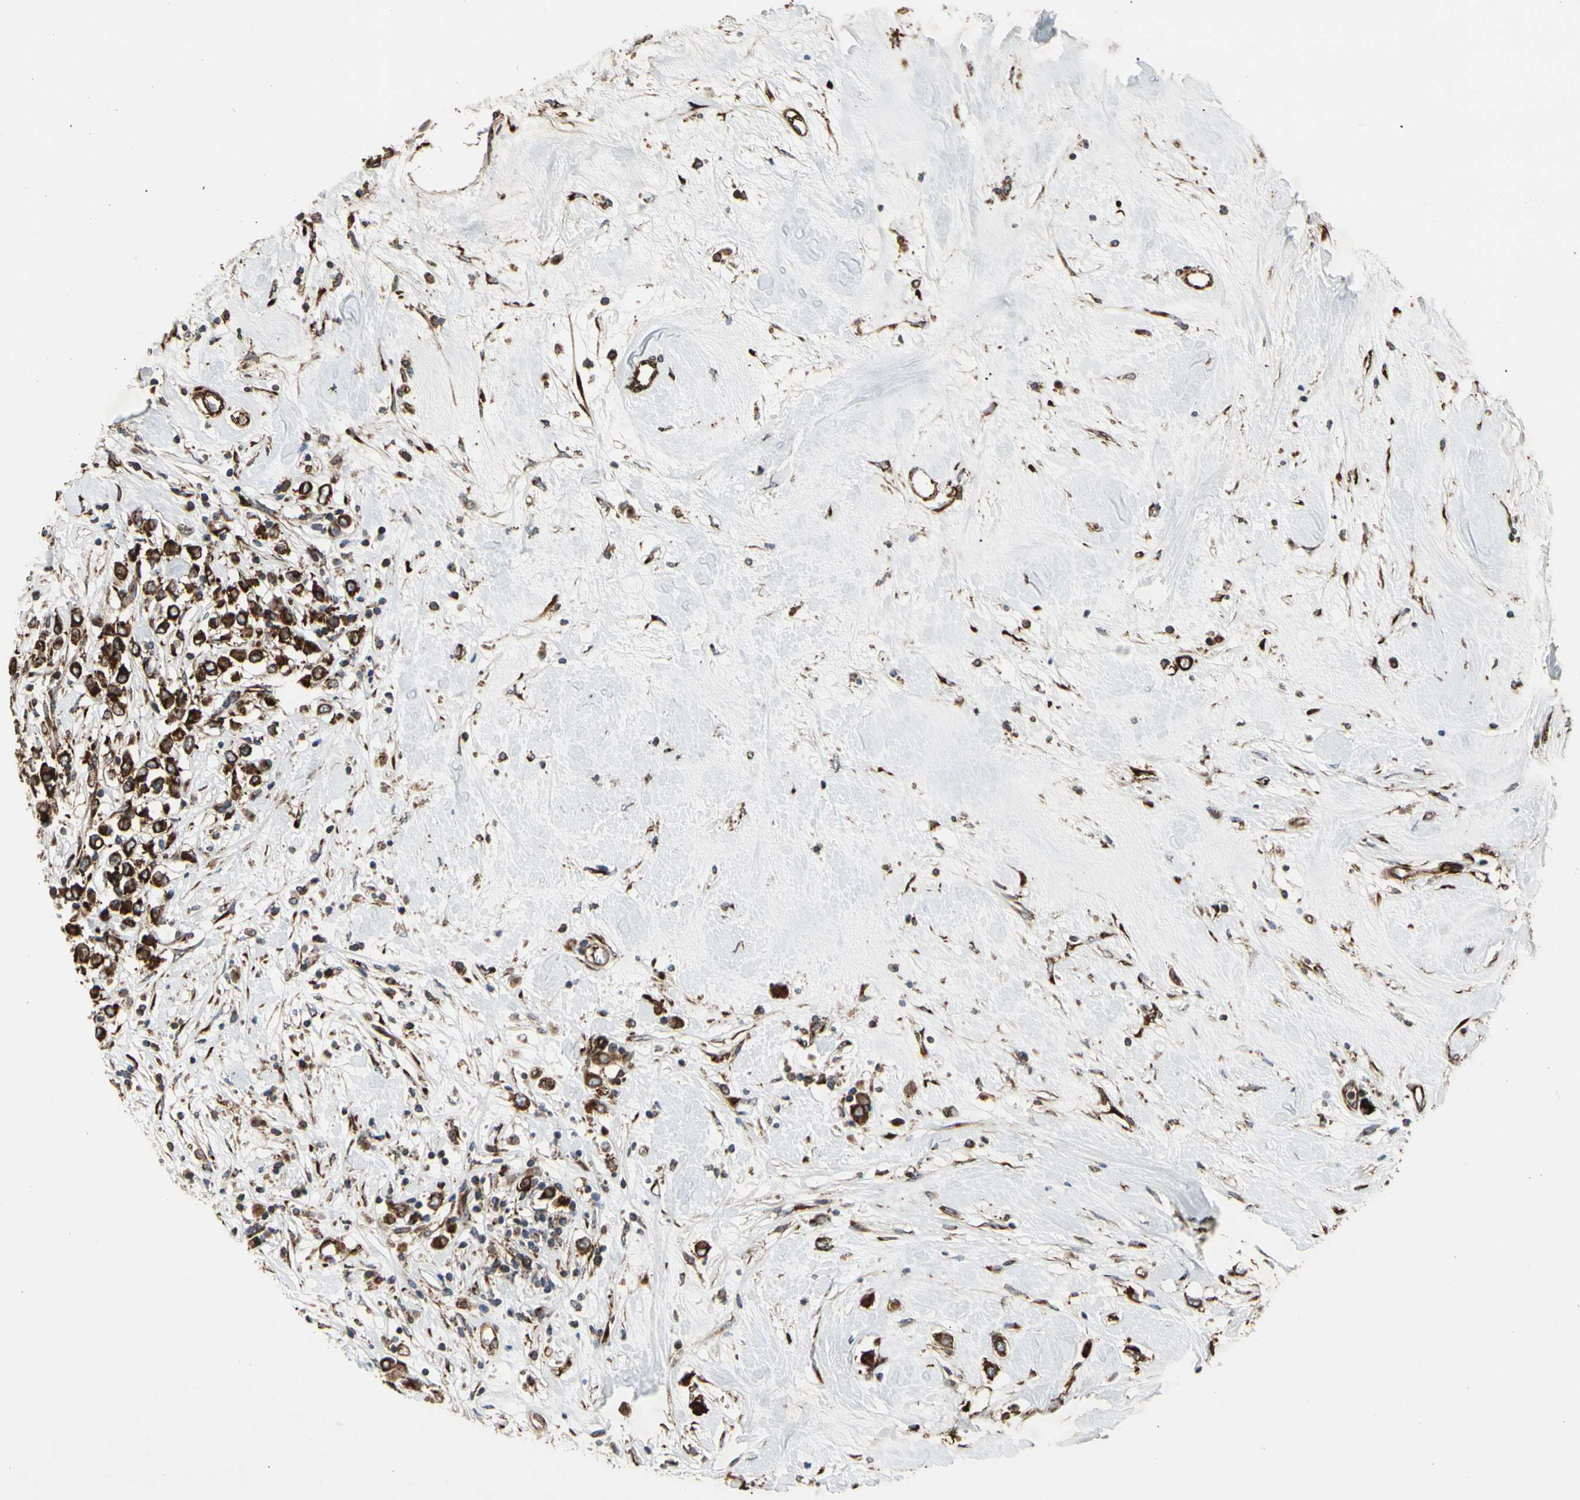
{"staining": {"intensity": "strong", "quantity": ">75%", "location": "cytoplasmic/membranous"}, "tissue": "breast cancer", "cell_type": "Tumor cells", "image_type": "cancer", "snomed": [{"axis": "morphology", "description": "Duct carcinoma"}, {"axis": "topography", "description": "Breast"}], "caption": "IHC staining of breast cancer (invasive ductal carcinoma), which exhibits high levels of strong cytoplasmic/membranous staining in about >75% of tumor cells indicating strong cytoplasmic/membranous protein positivity. The staining was performed using DAB (brown) for protein detection and nuclei were counterstained in hematoxylin (blue).", "gene": "SLC39A9", "patient": {"sex": "female", "age": 61}}